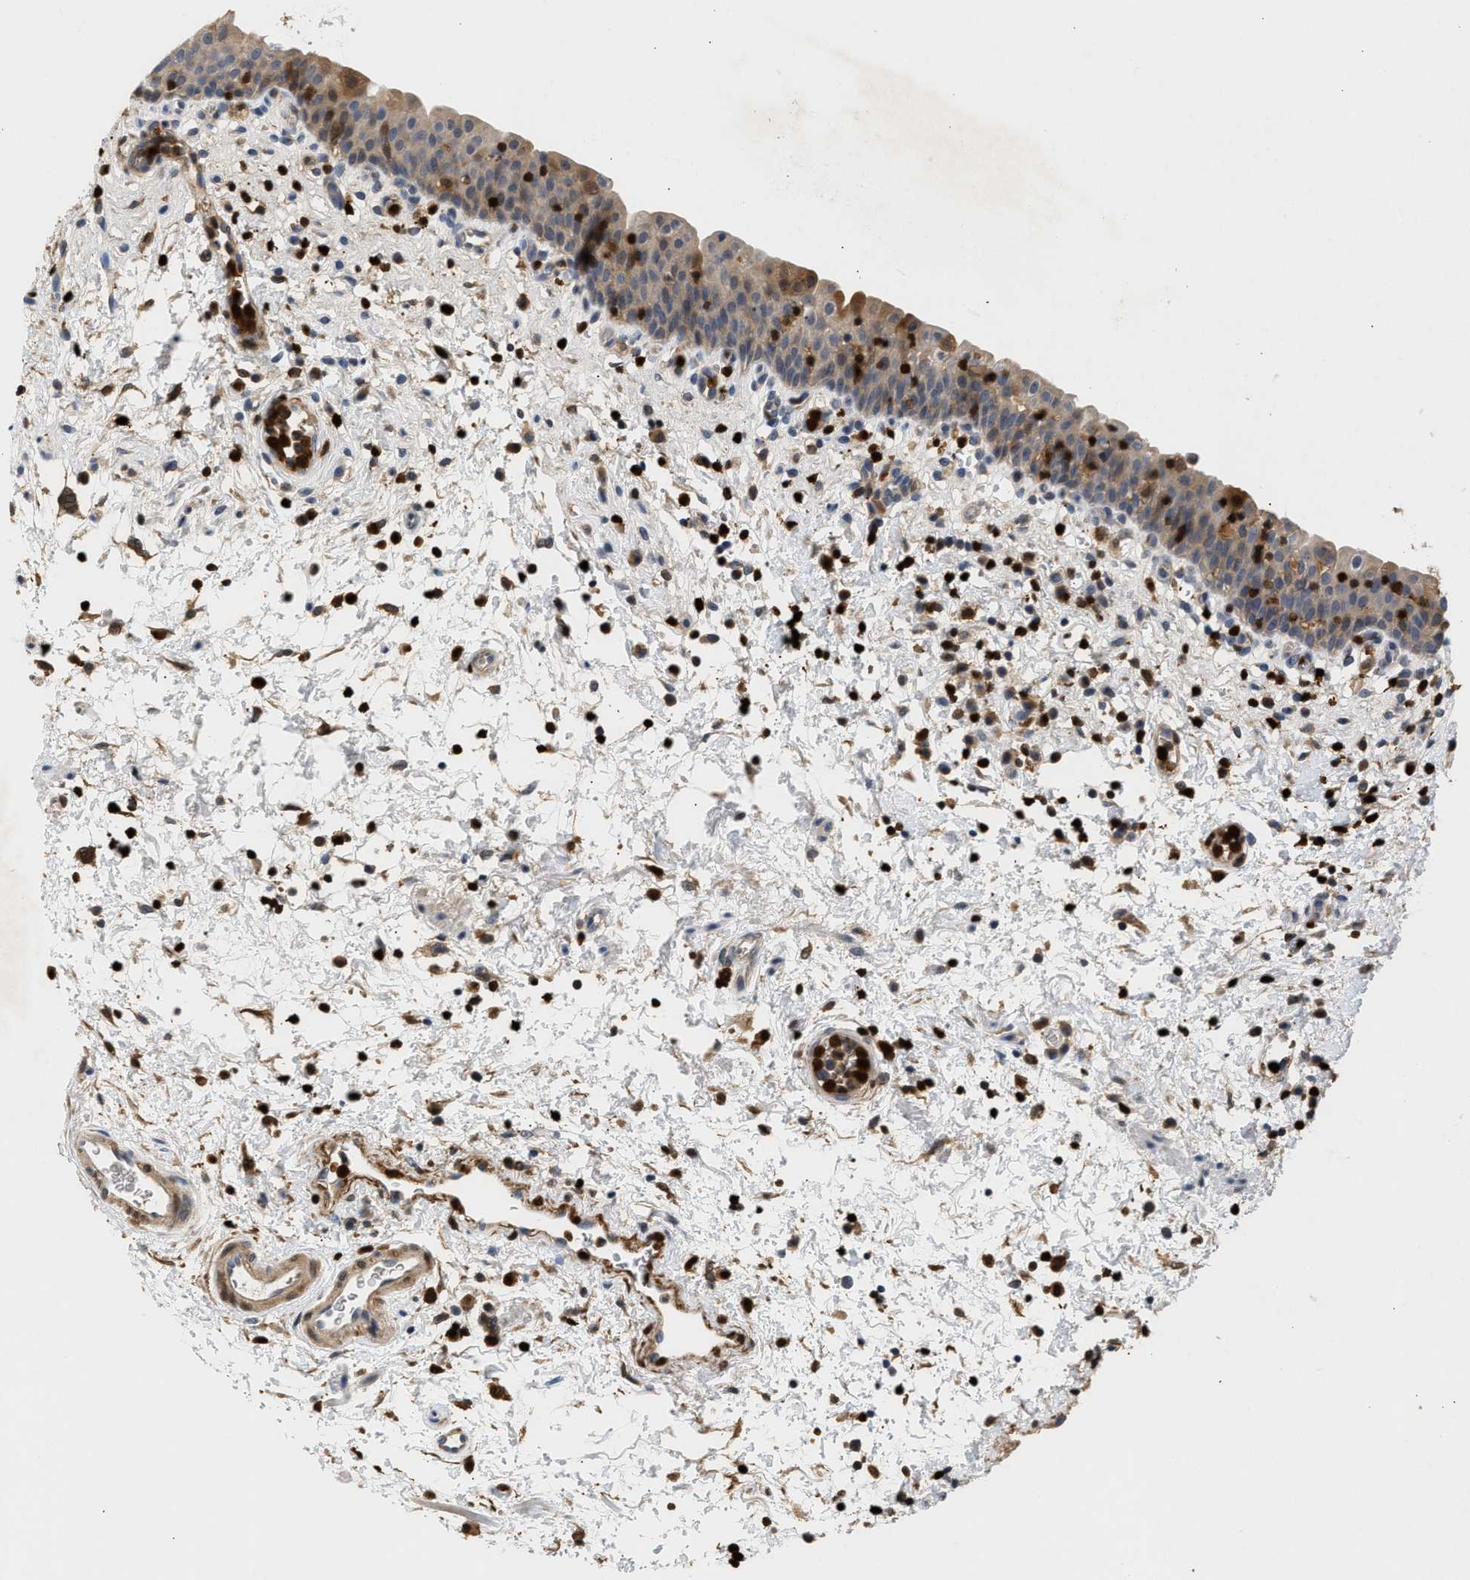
{"staining": {"intensity": "moderate", "quantity": "25%-75%", "location": "cytoplasmic/membranous"}, "tissue": "urinary bladder", "cell_type": "Urothelial cells", "image_type": "normal", "snomed": [{"axis": "morphology", "description": "Normal tissue, NOS"}, {"axis": "topography", "description": "Urinary bladder"}], "caption": "Urothelial cells demonstrate medium levels of moderate cytoplasmic/membranous expression in approximately 25%-75% of cells in normal urinary bladder. (Stains: DAB (3,3'-diaminobenzidine) in brown, nuclei in blue, Microscopy: brightfield microscopy at high magnification).", "gene": "SLIT2", "patient": {"sex": "male", "age": 37}}